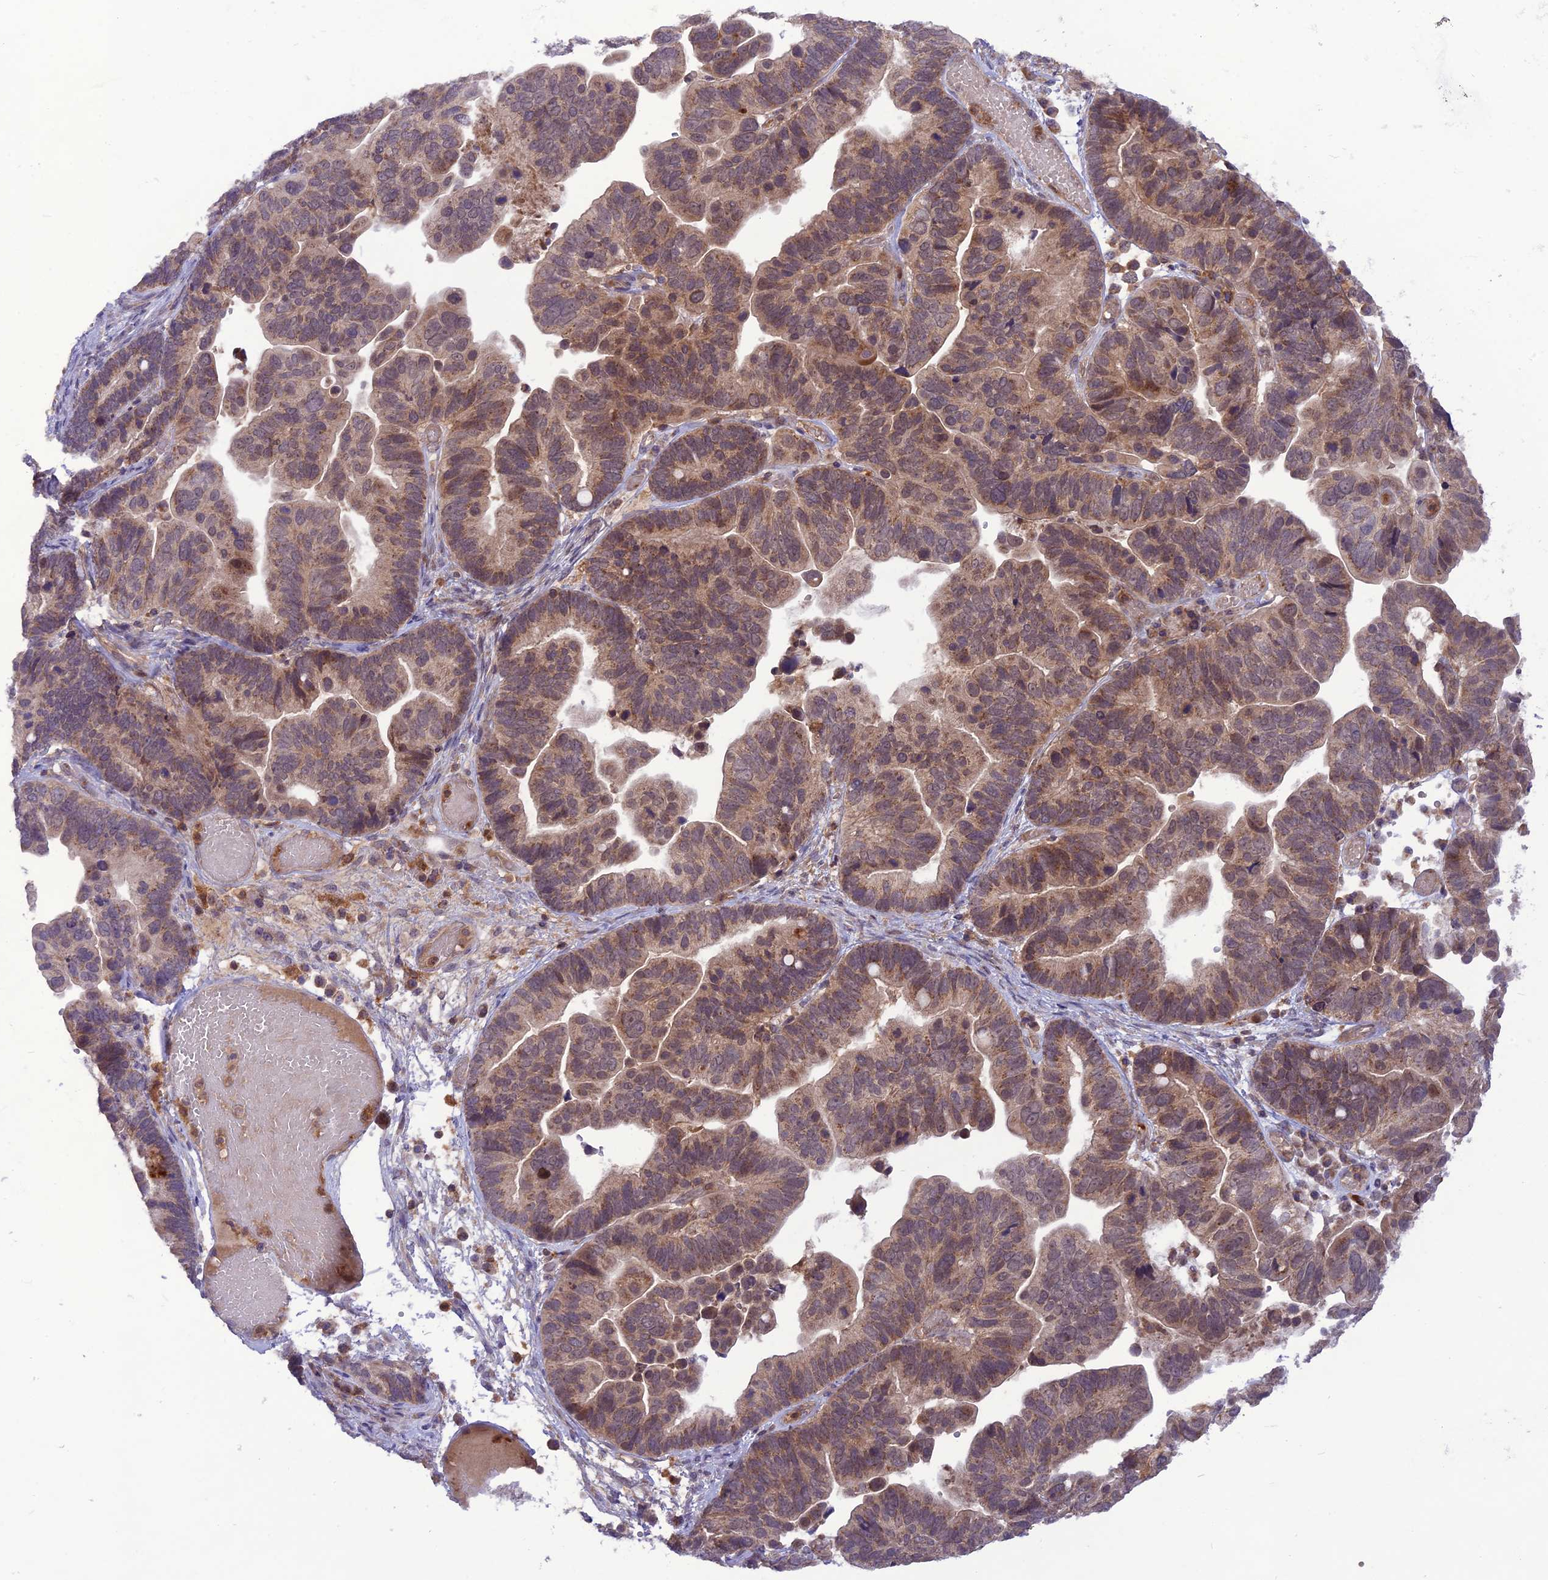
{"staining": {"intensity": "moderate", "quantity": "25%-75%", "location": "cytoplasmic/membranous"}, "tissue": "ovarian cancer", "cell_type": "Tumor cells", "image_type": "cancer", "snomed": [{"axis": "morphology", "description": "Cystadenocarcinoma, serous, NOS"}, {"axis": "topography", "description": "Ovary"}], "caption": "Protein staining reveals moderate cytoplasmic/membranous expression in approximately 25%-75% of tumor cells in ovarian serous cystadenocarcinoma.", "gene": "NDUFC1", "patient": {"sex": "female", "age": 56}}